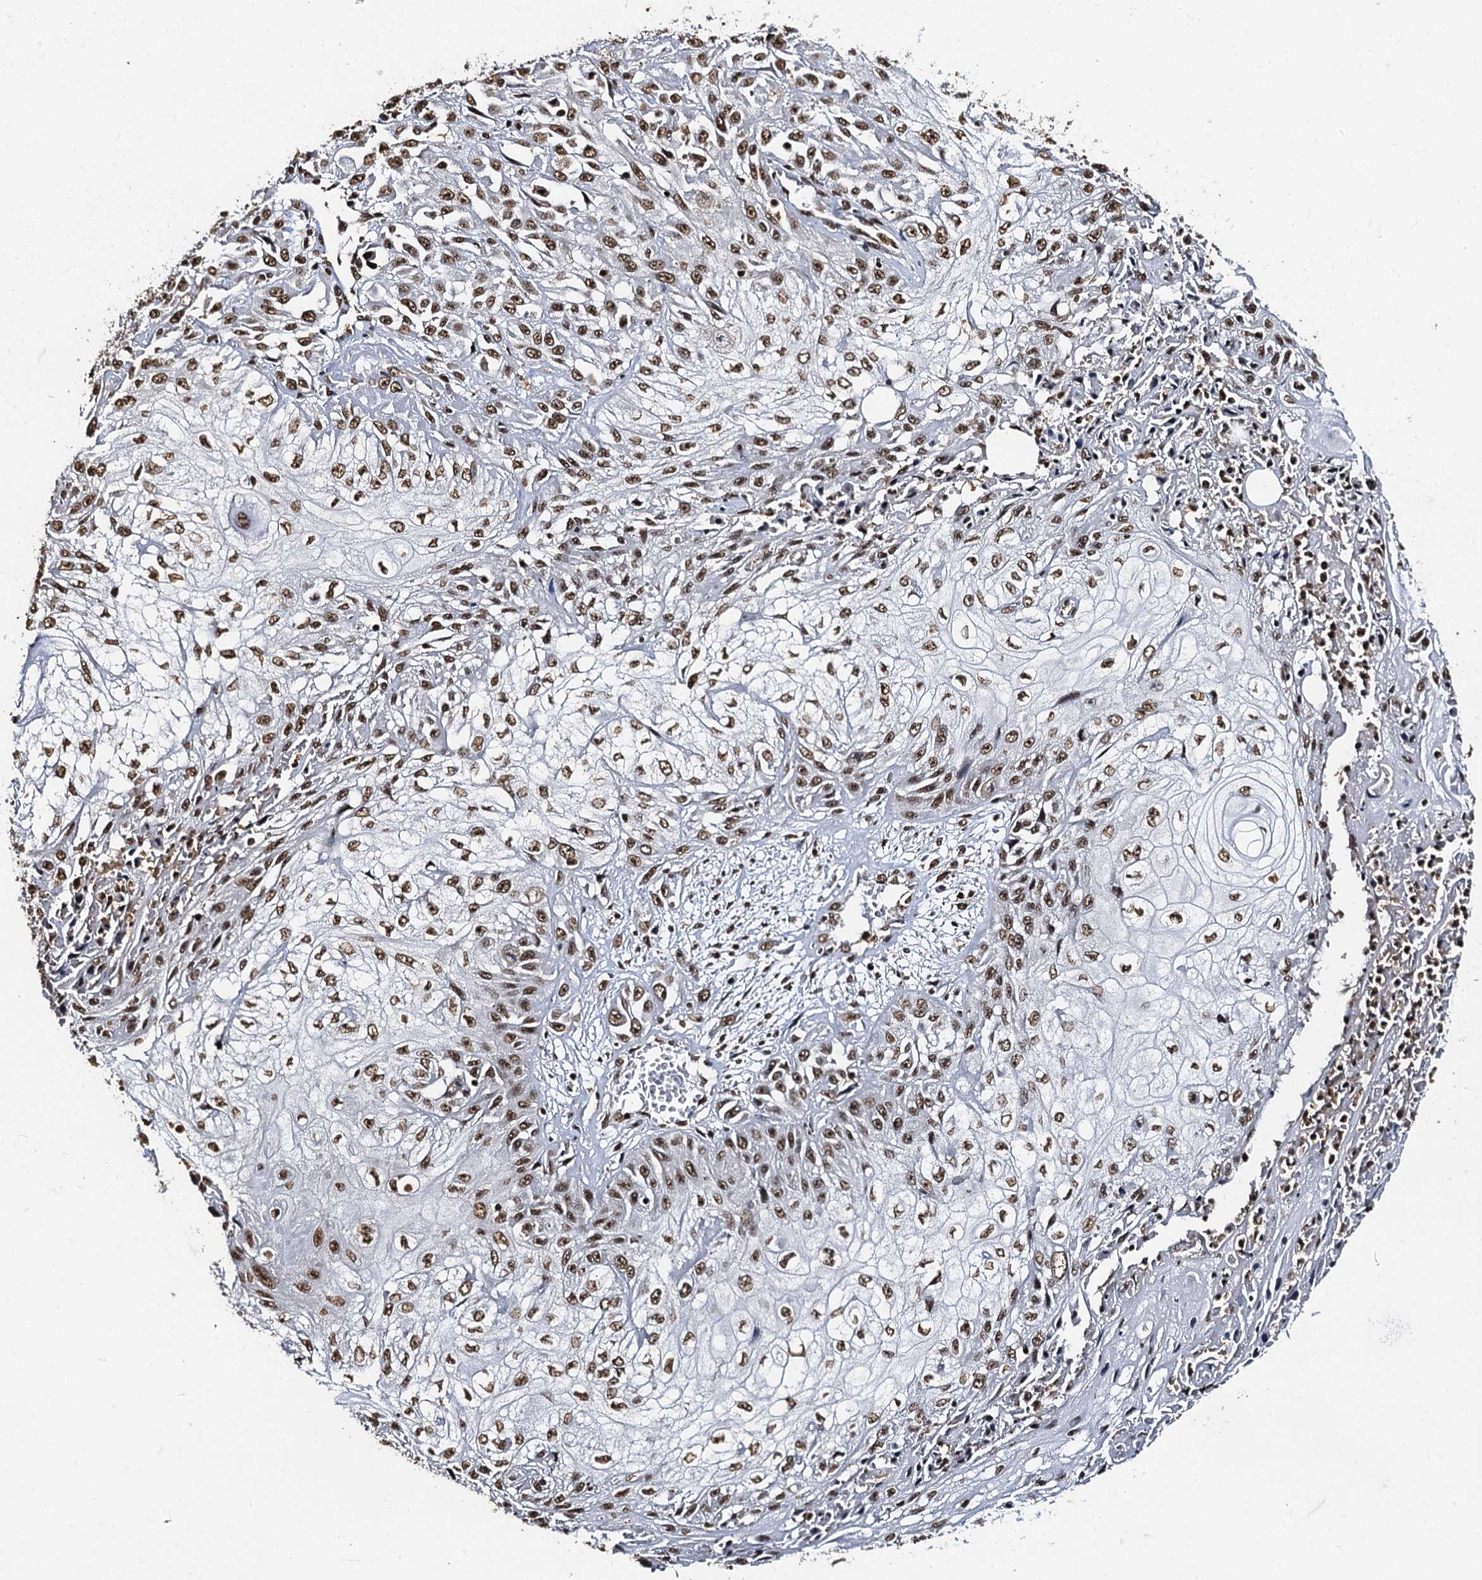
{"staining": {"intensity": "moderate", "quantity": ">75%", "location": "nuclear"}, "tissue": "skin cancer", "cell_type": "Tumor cells", "image_type": "cancer", "snomed": [{"axis": "morphology", "description": "Squamous cell carcinoma, NOS"}, {"axis": "morphology", "description": "Squamous cell carcinoma, metastatic, NOS"}, {"axis": "topography", "description": "Skin"}, {"axis": "topography", "description": "Lymph node"}], "caption": "IHC (DAB) staining of human skin squamous cell carcinoma displays moderate nuclear protein expression in about >75% of tumor cells.", "gene": "SNRPD2", "patient": {"sex": "male", "age": 75}}